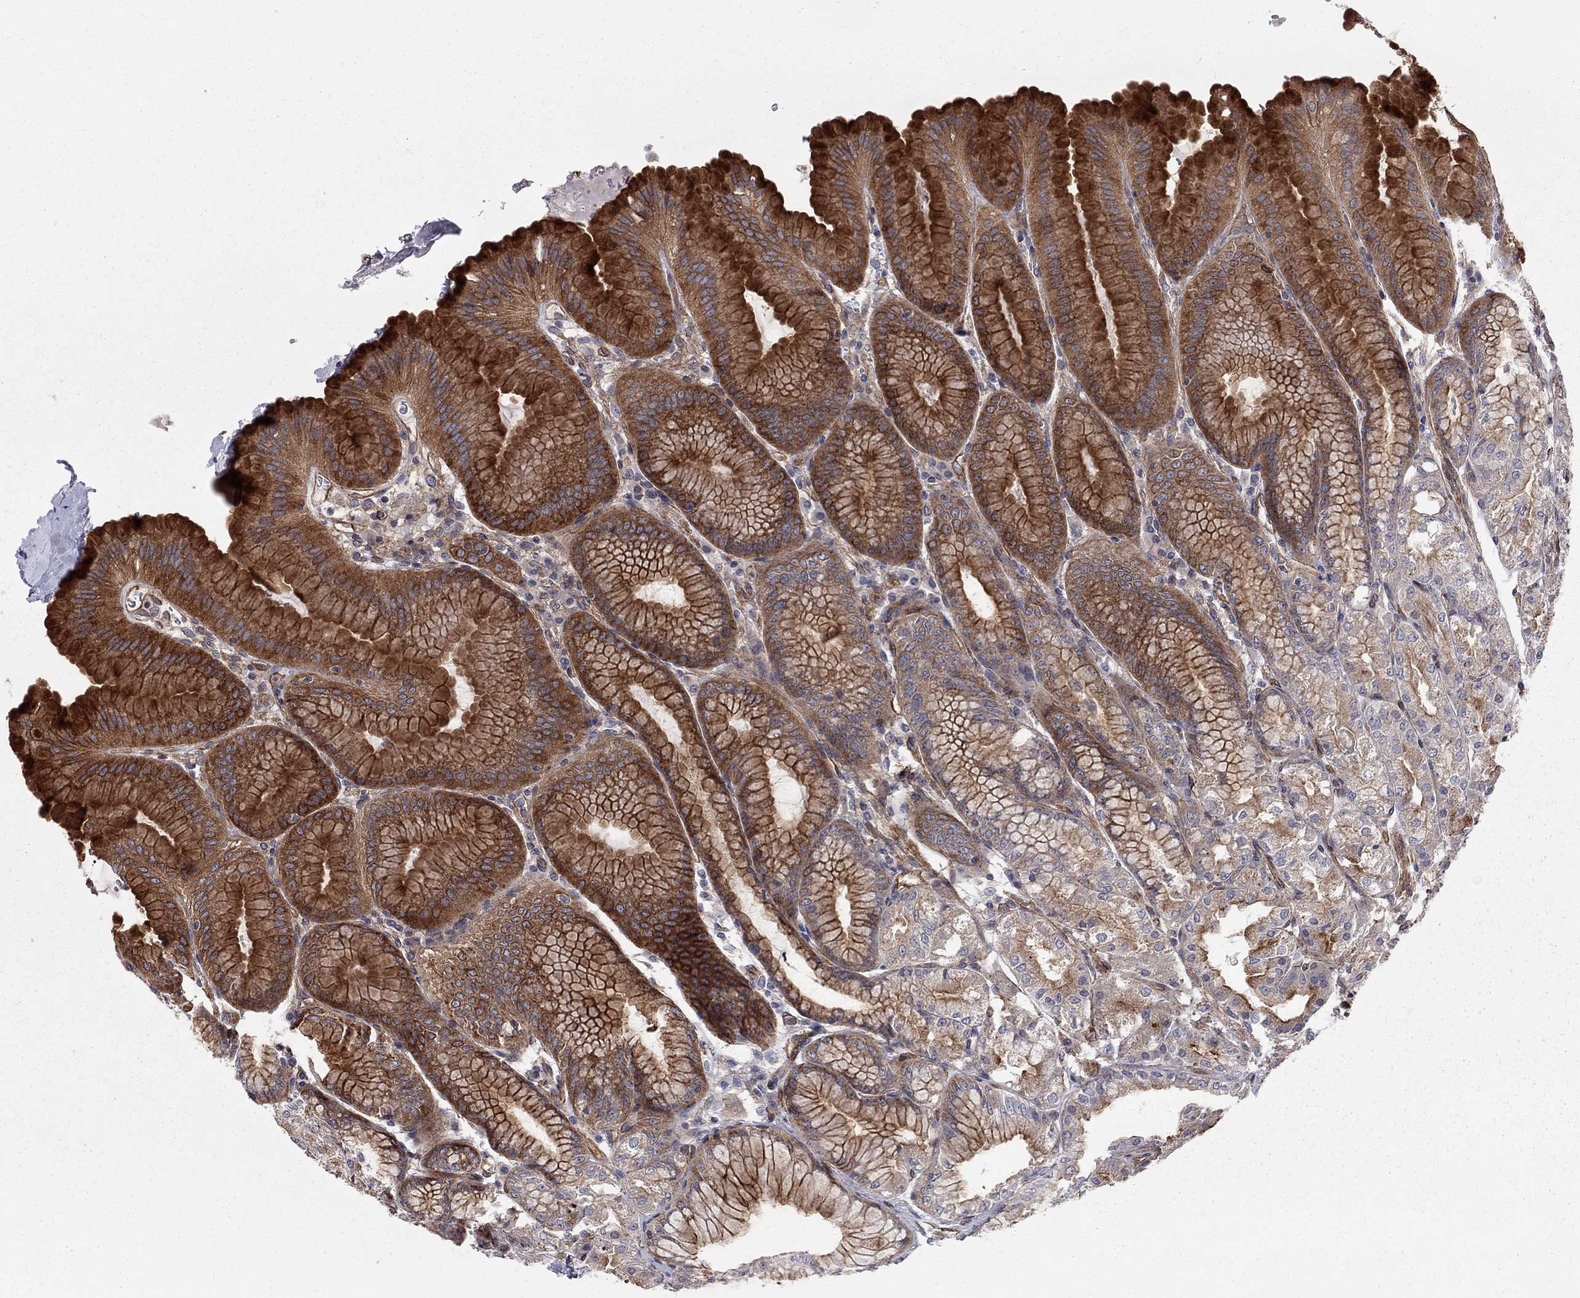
{"staining": {"intensity": "strong", "quantity": "25%-75%", "location": "cytoplasmic/membranous"}, "tissue": "stomach", "cell_type": "Glandular cells", "image_type": "normal", "snomed": [{"axis": "morphology", "description": "Normal tissue, NOS"}, {"axis": "topography", "description": "Stomach"}], "caption": "This photomicrograph displays immunohistochemistry staining of unremarkable human stomach, with high strong cytoplasmic/membranous expression in about 25%-75% of glandular cells.", "gene": "RASEF", "patient": {"sex": "male", "age": 71}}